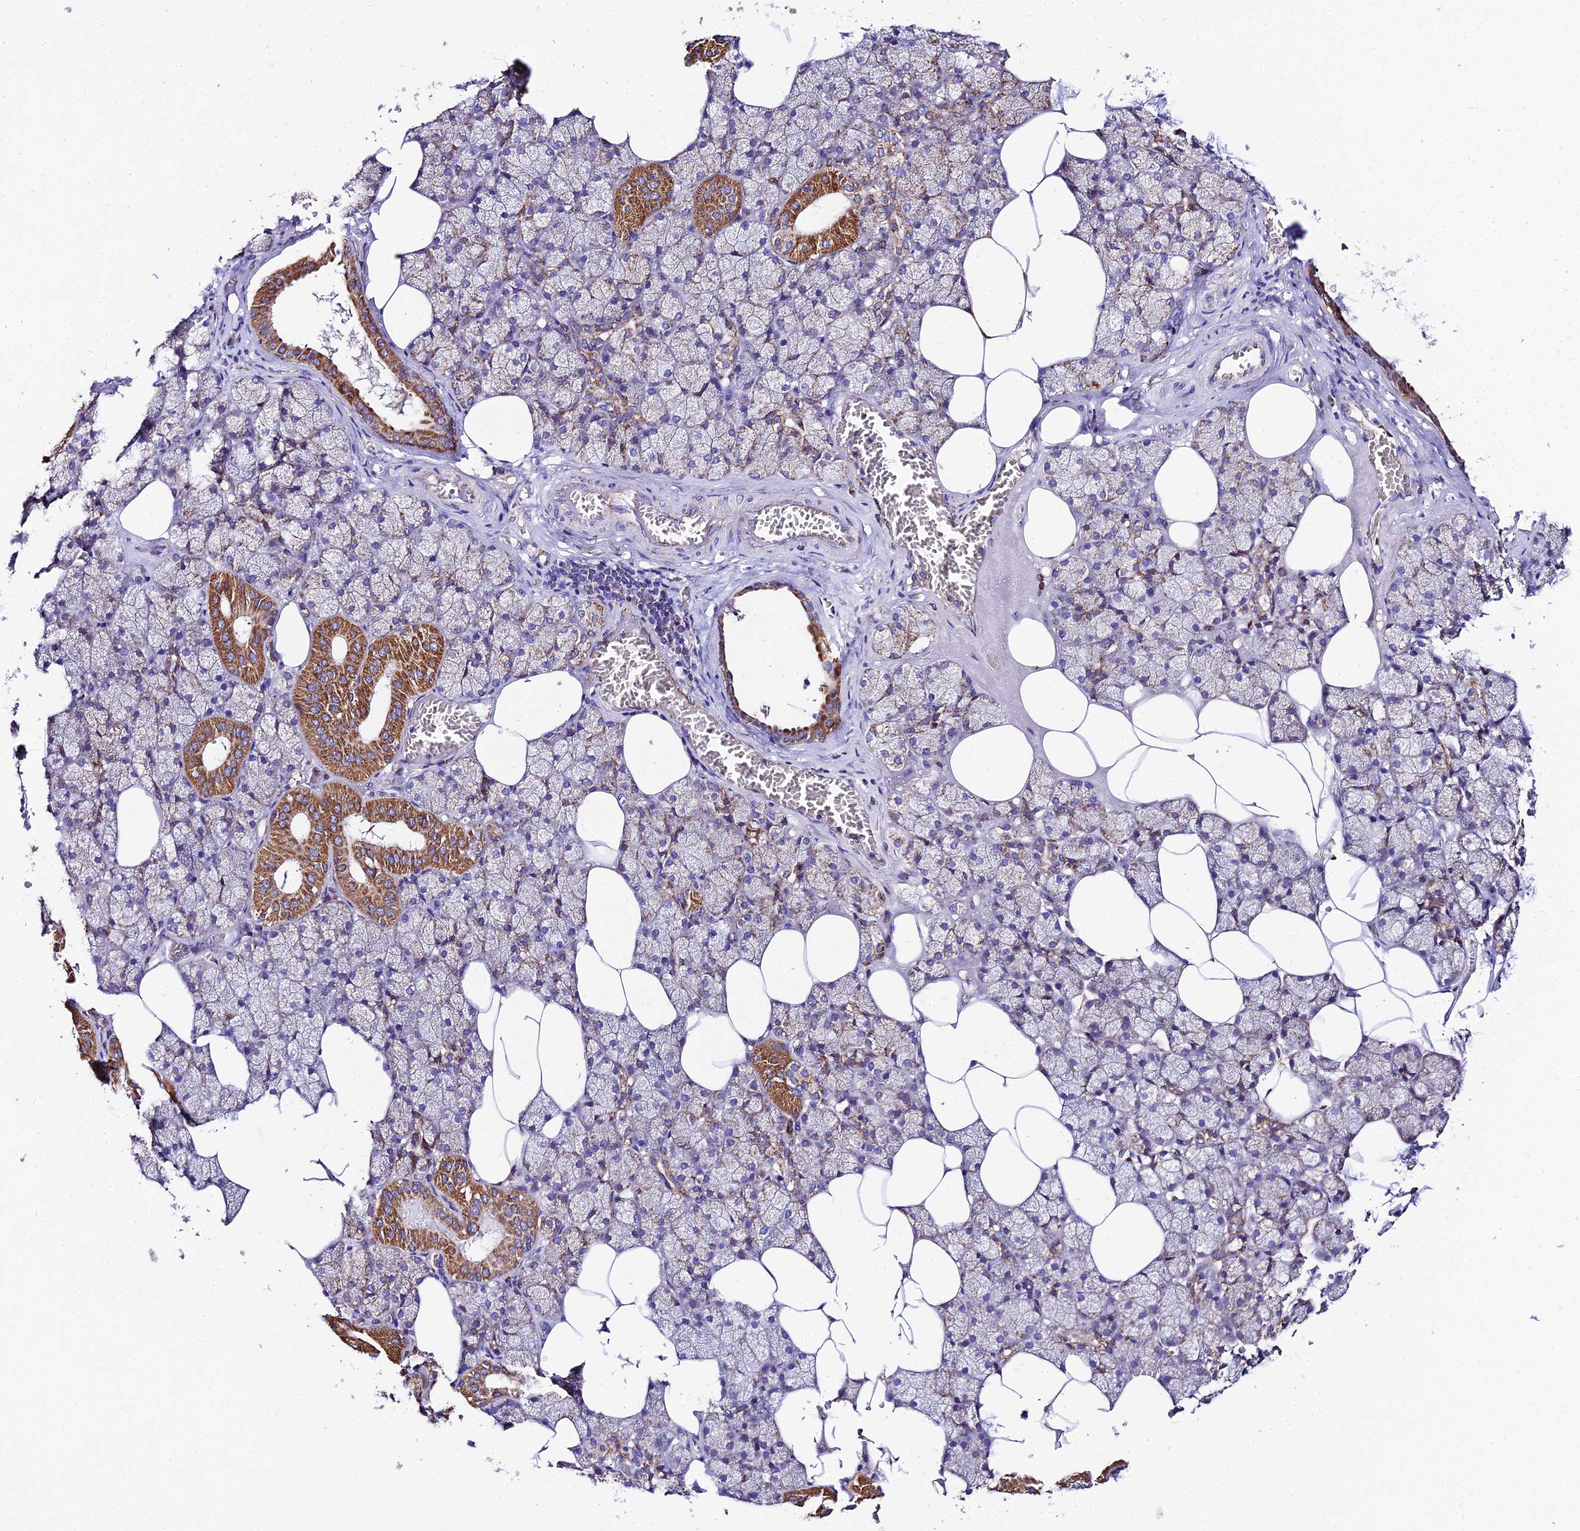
{"staining": {"intensity": "strong", "quantity": "25%-75%", "location": "cytoplasmic/membranous"}, "tissue": "salivary gland", "cell_type": "Glandular cells", "image_type": "normal", "snomed": [{"axis": "morphology", "description": "Normal tissue, NOS"}, {"axis": "topography", "description": "Salivary gland"}], "caption": "The photomicrograph demonstrates staining of benign salivary gland, revealing strong cytoplasmic/membranous protein expression (brown color) within glandular cells.", "gene": "OCIAD1", "patient": {"sex": "male", "age": 62}}